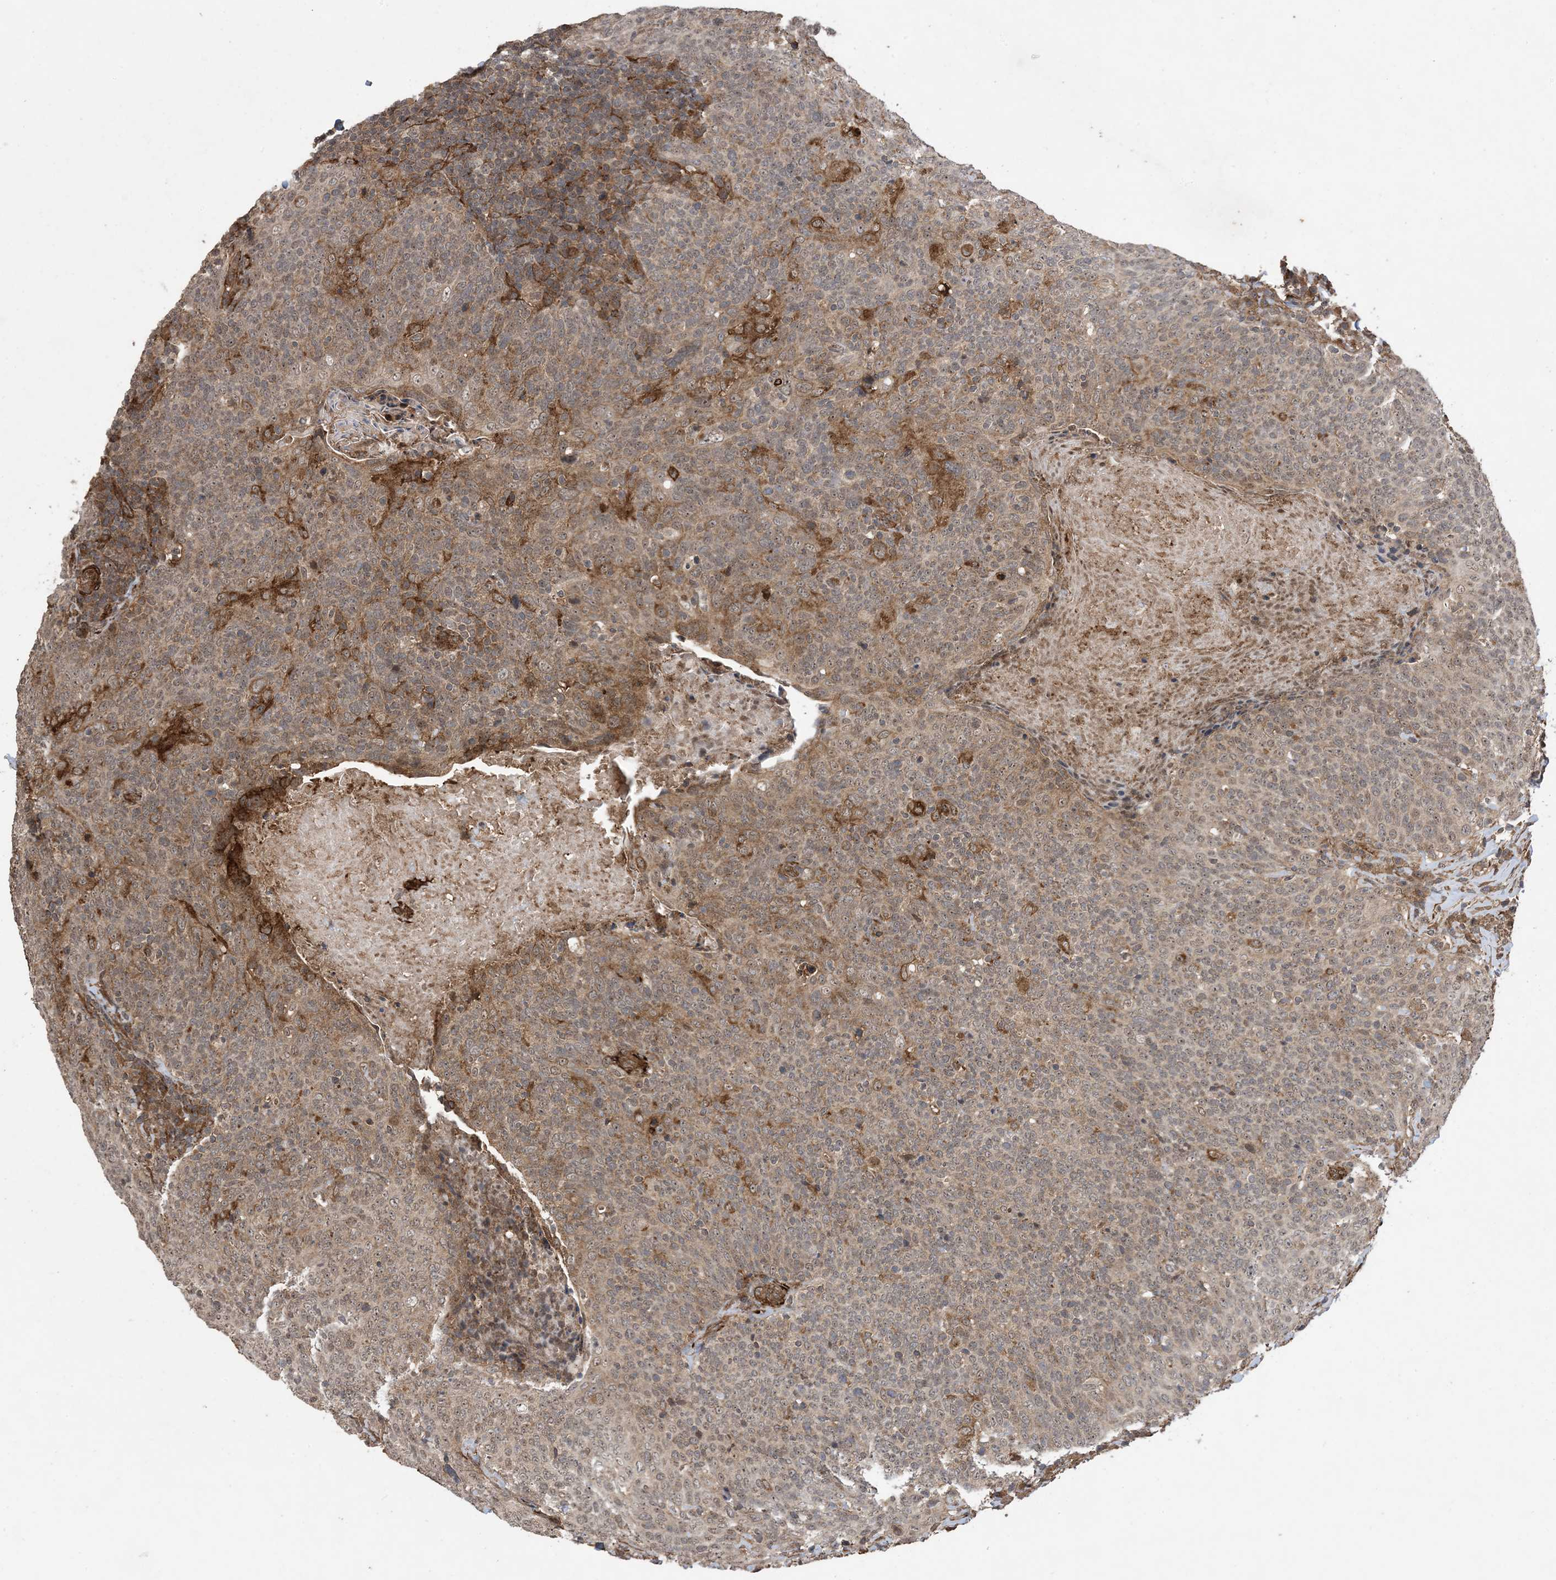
{"staining": {"intensity": "moderate", "quantity": ">75%", "location": "cytoplasmic/membranous,nuclear"}, "tissue": "head and neck cancer", "cell_type": "Tumor cells", "image_type": "cancer", "snomed": [{"axis": "morphology", "description": "Squamous cell carcinoma, NOS"}, {"axis": "morphology", "description": "Squamous cell carcinoma, metastatic, NOS"}, {"axis": "topography", "description": "Lymph node"}, {"axis": "topography", "description": "Head-Neck"}], "caption": "High-power microscopy captured an immunohistochemistry (IHC) histopathology image of head and neck squamous cell carcinoma, revealing moderate cytoplasmic/membranous and nuclear expression in approximately >75% of tumor cells.", "gene": "ZNF511", "patient": {"sex": "male", "age": 62}}